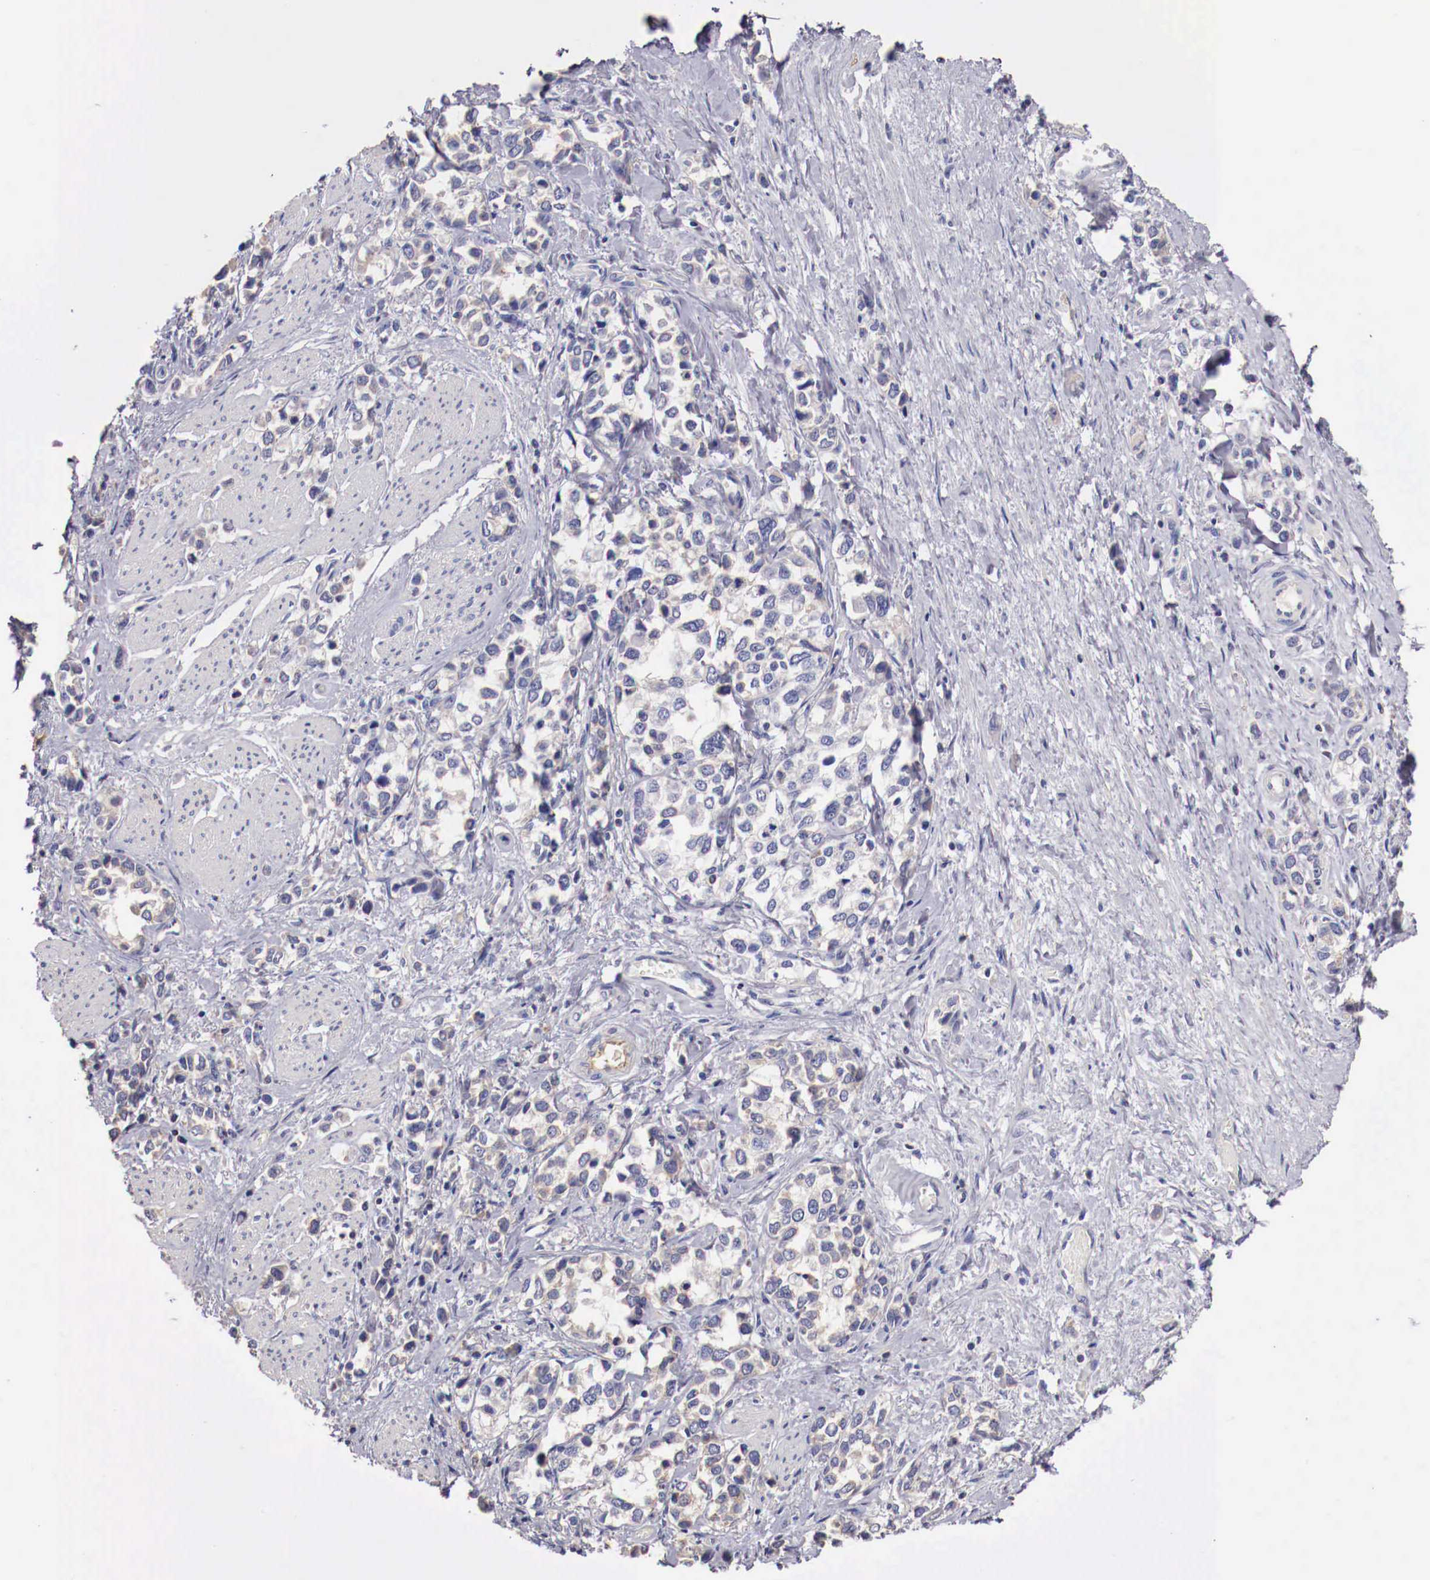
{"staining": {"intensity": "weak", "quantity": "<25%", "location": "cytoplasmic/membranous"}, "tissue": "stomach cancer", "cell_type": "Tumor cells", "image_type": "cancer", "snomed": [{"axis": "morphology", "description": "Adenocarcinoma, NOS"}, {"axis": "topography", "description": "Stomach, upper"}], "caption": "Adenocarcinoma (stomach) stained for a protein using IHC reveals no positivity tumor cells.", "gene": "PITPNA", "patient": {"sex": "male", "age": 76}}